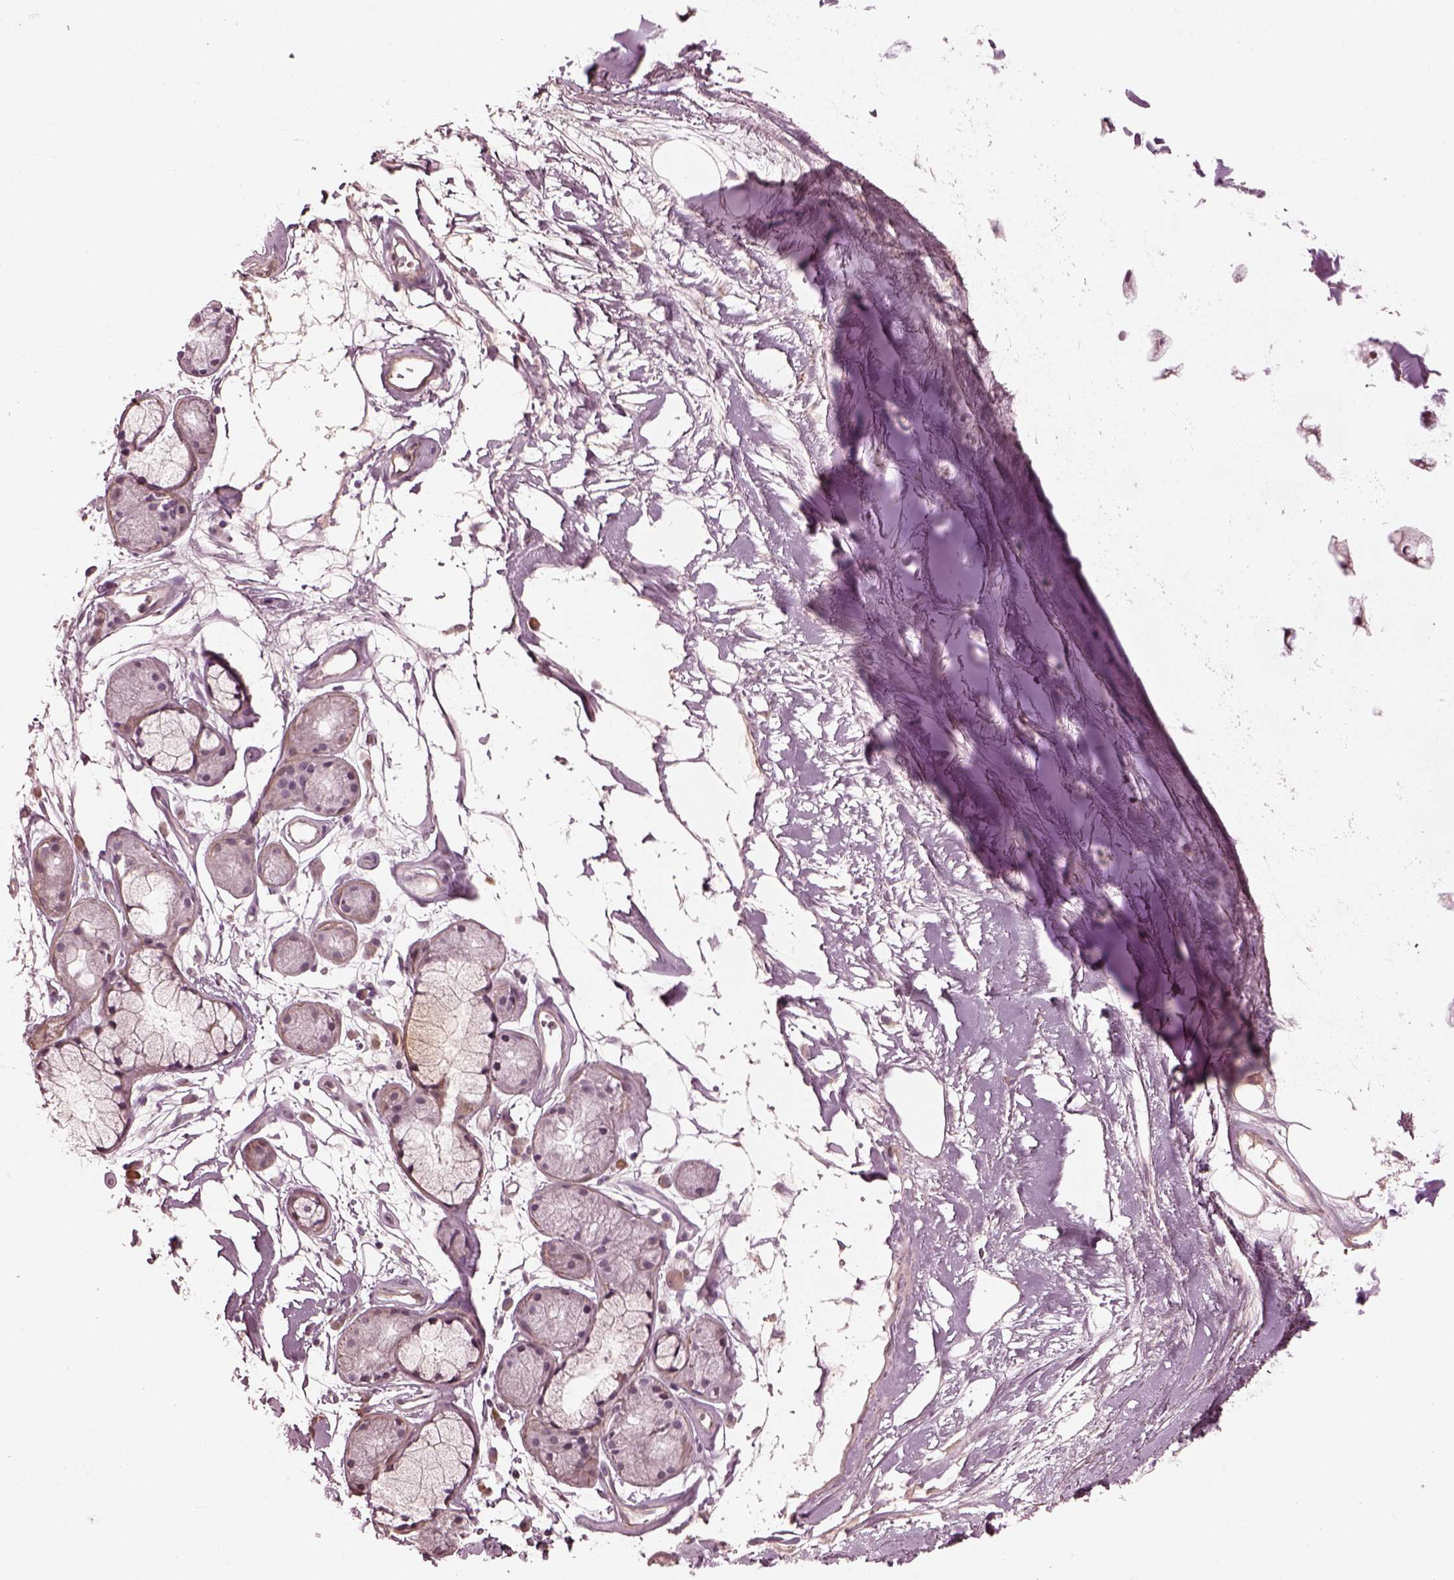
{"staining": {"intensity": "negative", "quantity": "none", "location": "none"}, "tissue": "adipose tissue", "cell_type": "Adipocytes", "image_type": "normal", "snomed": [{"axis": "morphology", "description": "Normal tissue, NOS"}, {"axis": "morphology", "description": "Squamous cell carcinoma, NOS"}, {"axis": "topography", "description": "Cartilage tissue"}, {"axis": "topography", "description": "Lung"}], "caption": "Immunohistochemical staining of normal human adipose tissue displays no significant expression in adipocytes.", "gene": "OPTC", "patient": {"sex": "male", "age": 66}}